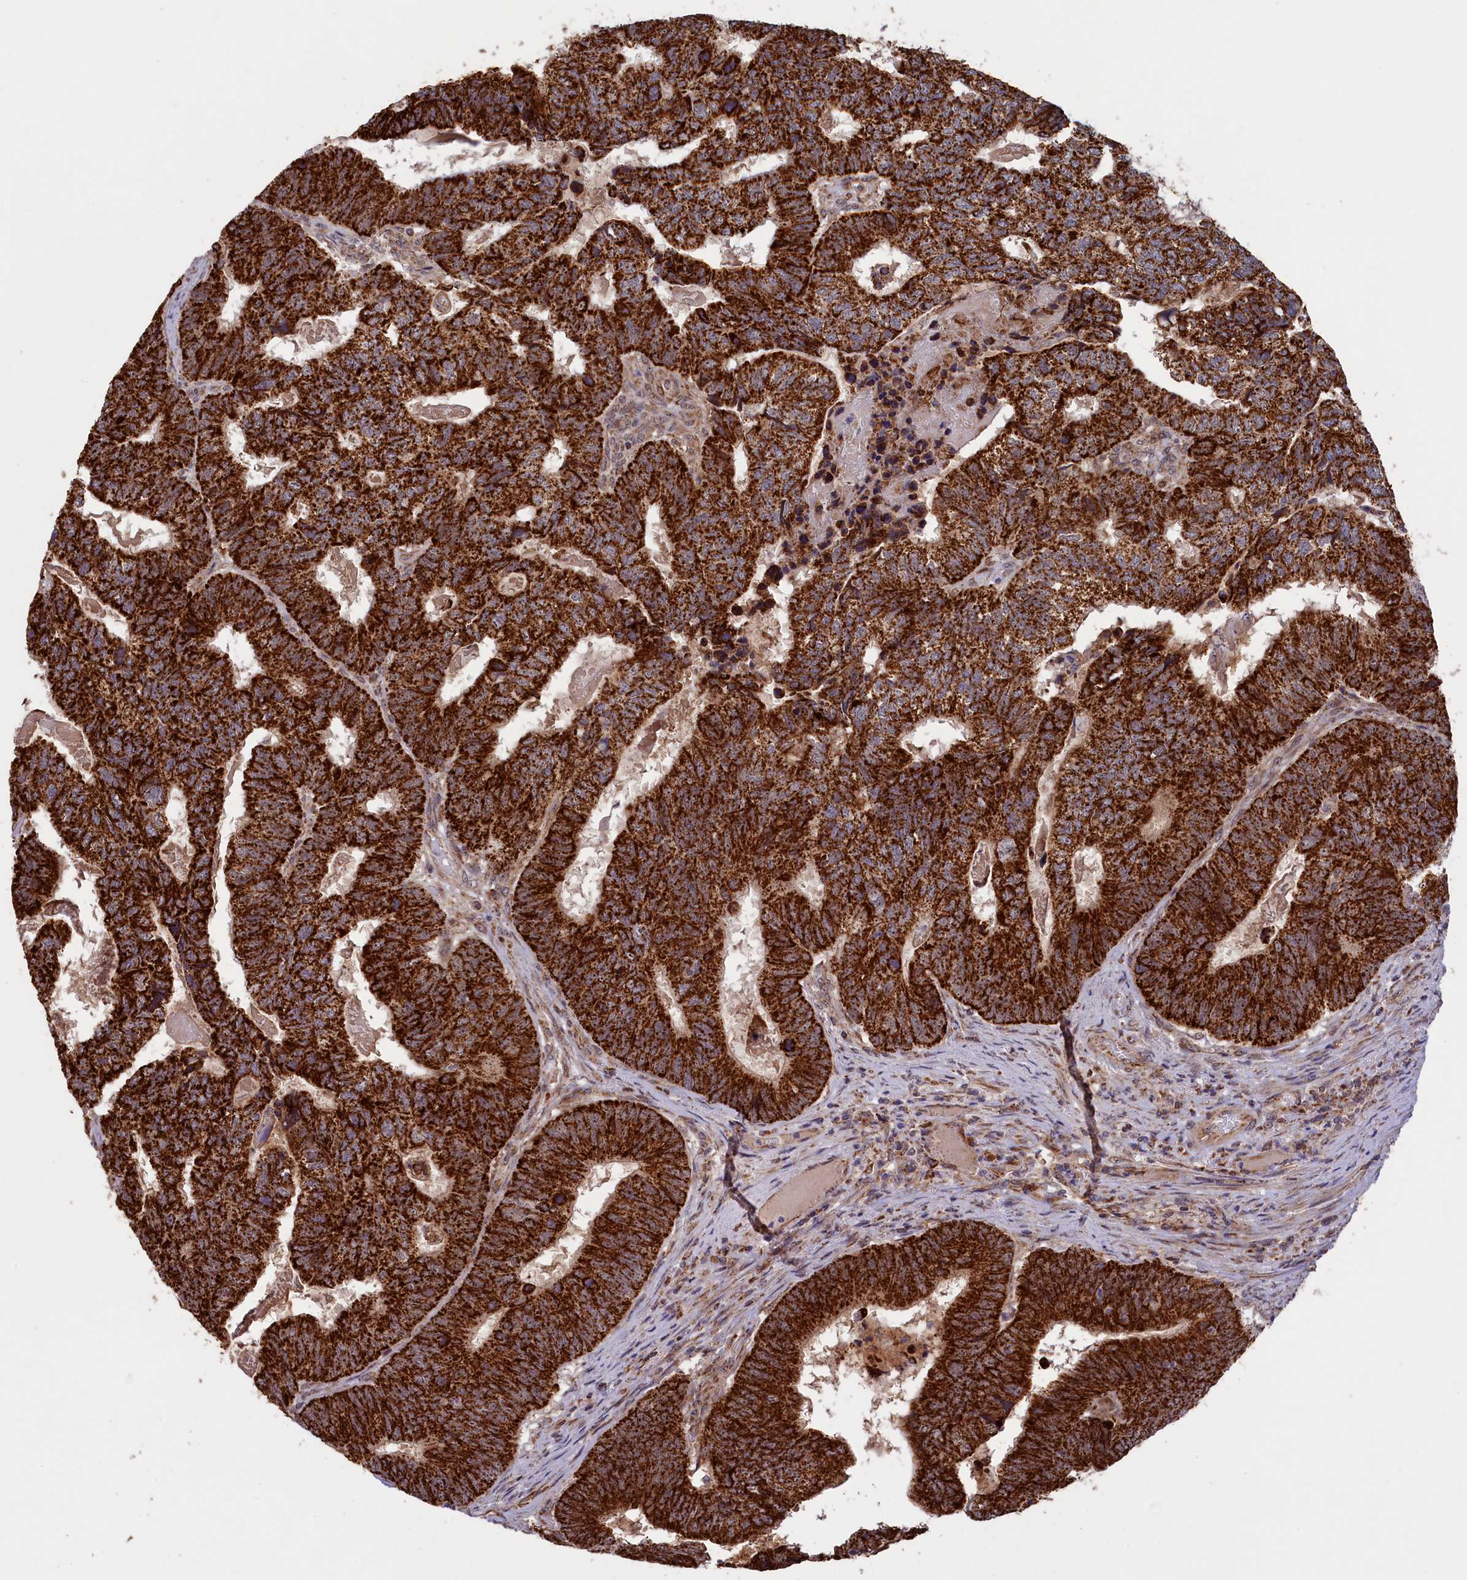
{"staining": {"intensity": "strong", "quantity": ">75%", "location": "cytoplasmic/membranous"}, "tissue": "colorectal cancer", "cell_type": "Tumor cells", "image_type": "cancer", "snomed": [{"axis": "morphology", "description": "Adenocarcinoma, NOS"}, {"axis": "topography", "description": "Colon"}], "caption": "A photomicrograph of colorectal adenocarcinoma stained for a protein exhibits strong cytoplasmic/membranous brown staining in tumor cells.", "gene": "DUS3L", "patient": {"sex": "female", "age": 67}}